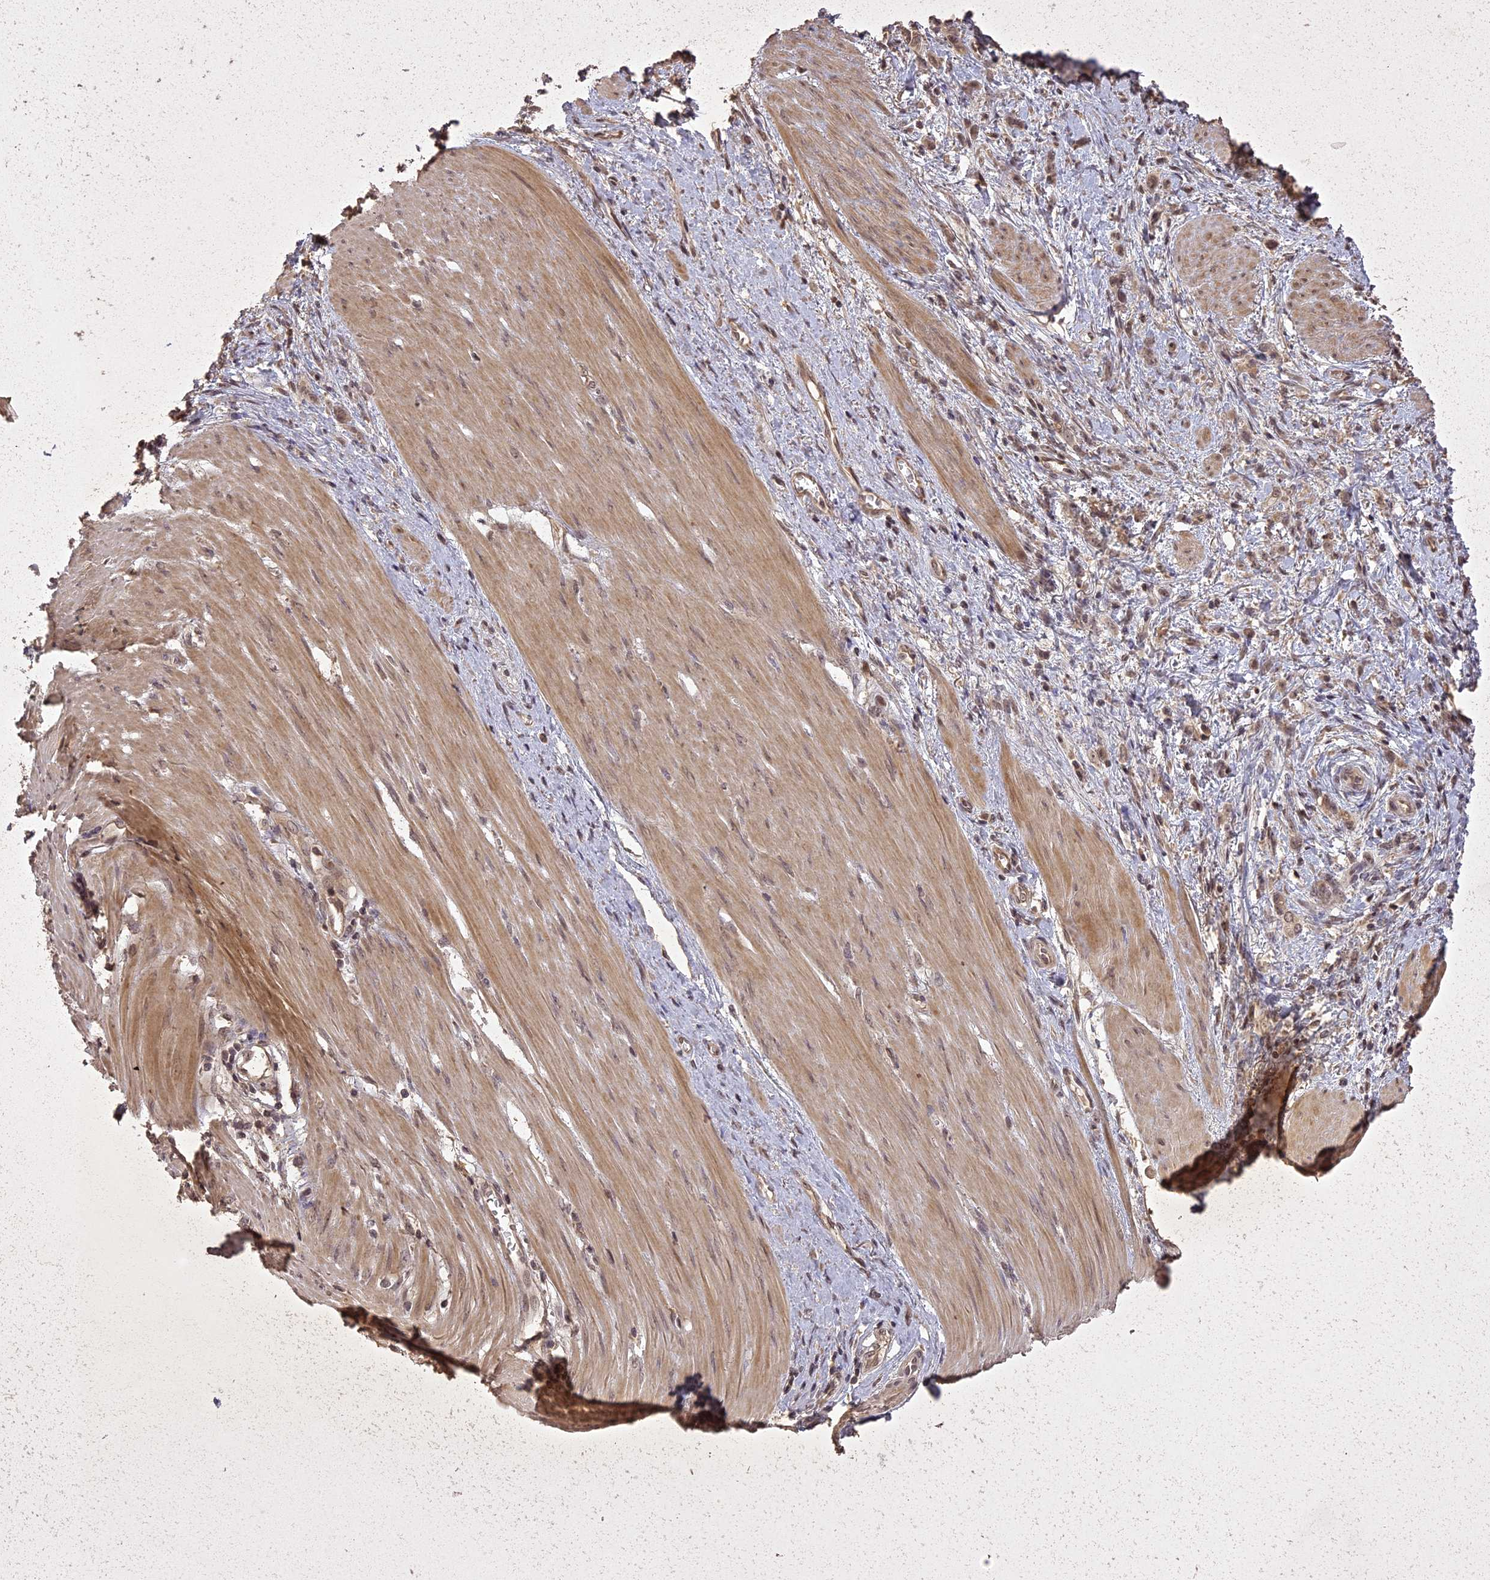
{"staining": {"intensity": "weak", "quantity": ">75%", "location": "cytoplasmic/membranous"}, "tissue": "stomach cancer", "cell_type": "Tumor cells", "image_type": "cancer", "snomed": [{"axis": "morphology", "description": "Adenocarcinoma, NOS"}, {"axis": "topography", "description": "Stomach"}], "caption": "Tumor cells exhibit low levels of weak cytoplasmic/membranous positivity in about >75% of cells in human stomach cancer. (brown staining indicates protein expression, while blue staining denotes nuclei).", "gene": "LIN37", "patient": {"sex": "female", "age": 76}}